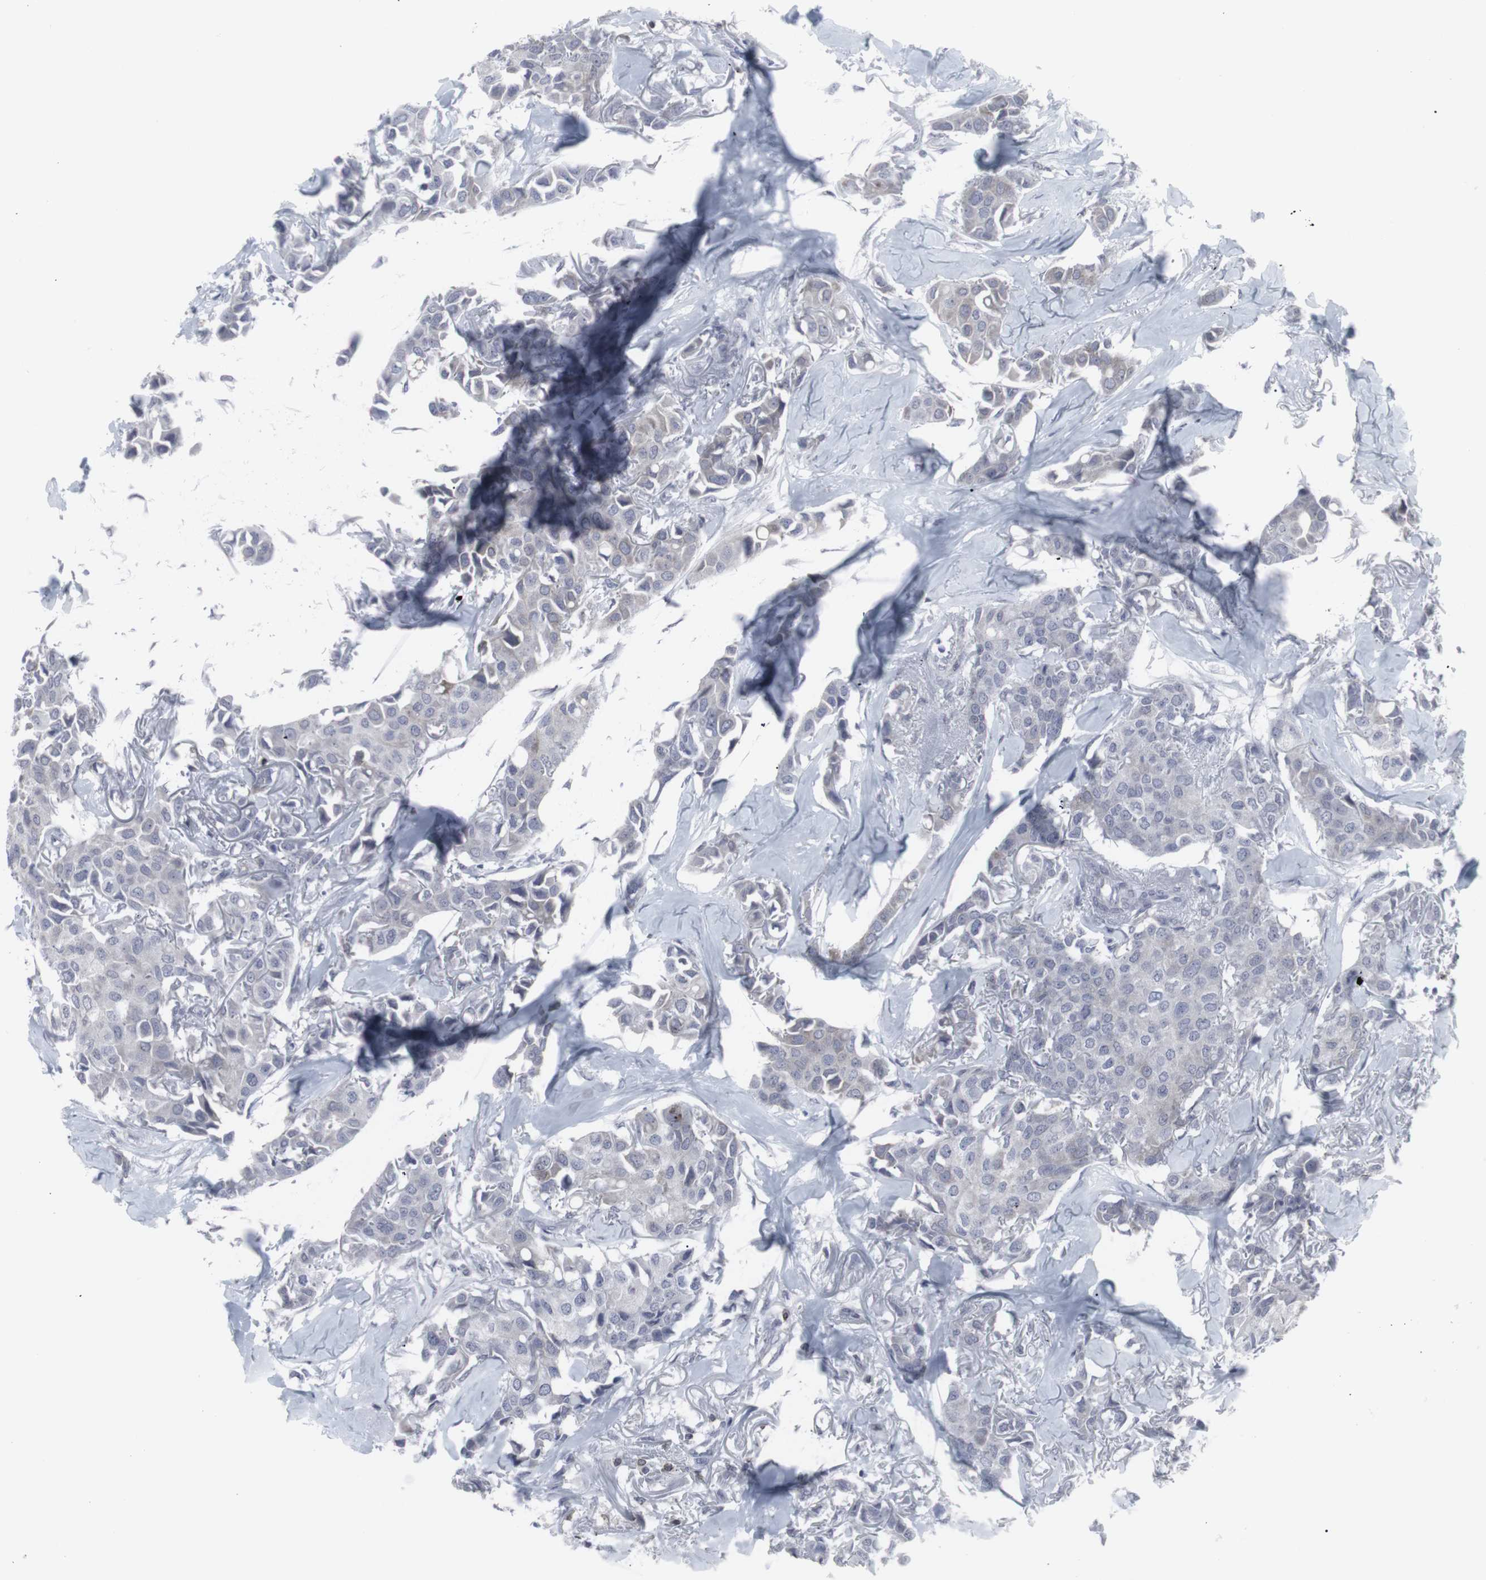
{"staining": {"intensity": "negative", "quantity": "none", "location": "none"}, "tissue": "breast cancer", "cell_type": "Tumor cells", "image_type": "cancer", "snomed": [{"axis": "morphology", "description": "Duct carcinoma"}, {"axis": "topography", "description": "Breast"}], "caption": "Breast intraductal carcinoma stained for a protein using immunohistochemistry exhibits no staining tumor cells.", "gene": "APOBEC2", "patient": {"sex": "female", "age": 80}}